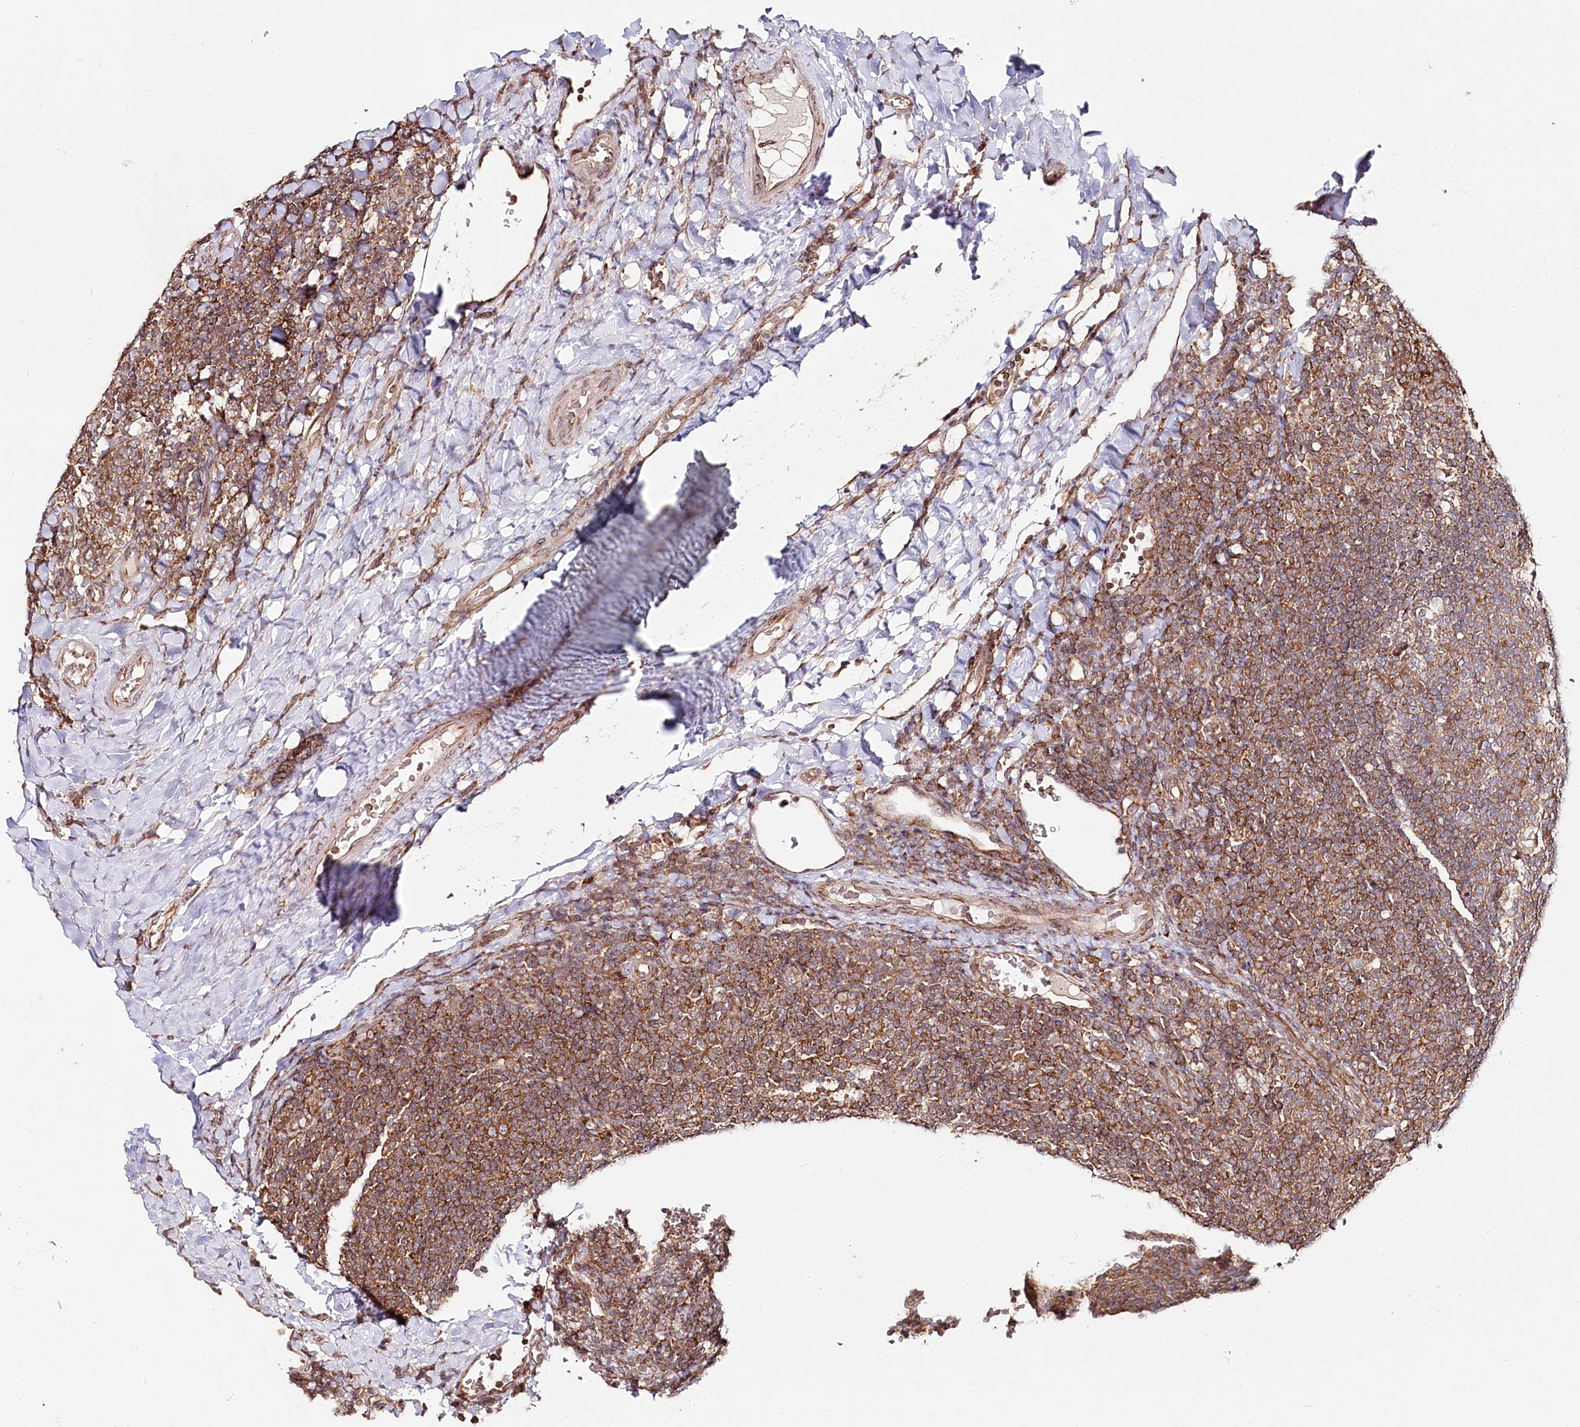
{"staining": {"intensity": "moderate", "quantity": ">75%", "location": "cytoplasmic/membranous"}, "tissue": "tonsil", "cell_type": "Germinal center cells", "image_type": "normal", "snomed": [{"axis": "morphology", "description": "Normal tissue, NOS"}, {"axis": "topography", "description": "Tonsil"}], "caption": "Tonsil stained with immunohistochemistry (IHC) exhibits moderate cytoplasmic/membranous staining in about >75% of germinal center cells. (Brightfield microscopy of DAB IHC at high magnification).", "gene": "OTUD4", "patient": {"sex": "male", "age": 17}}